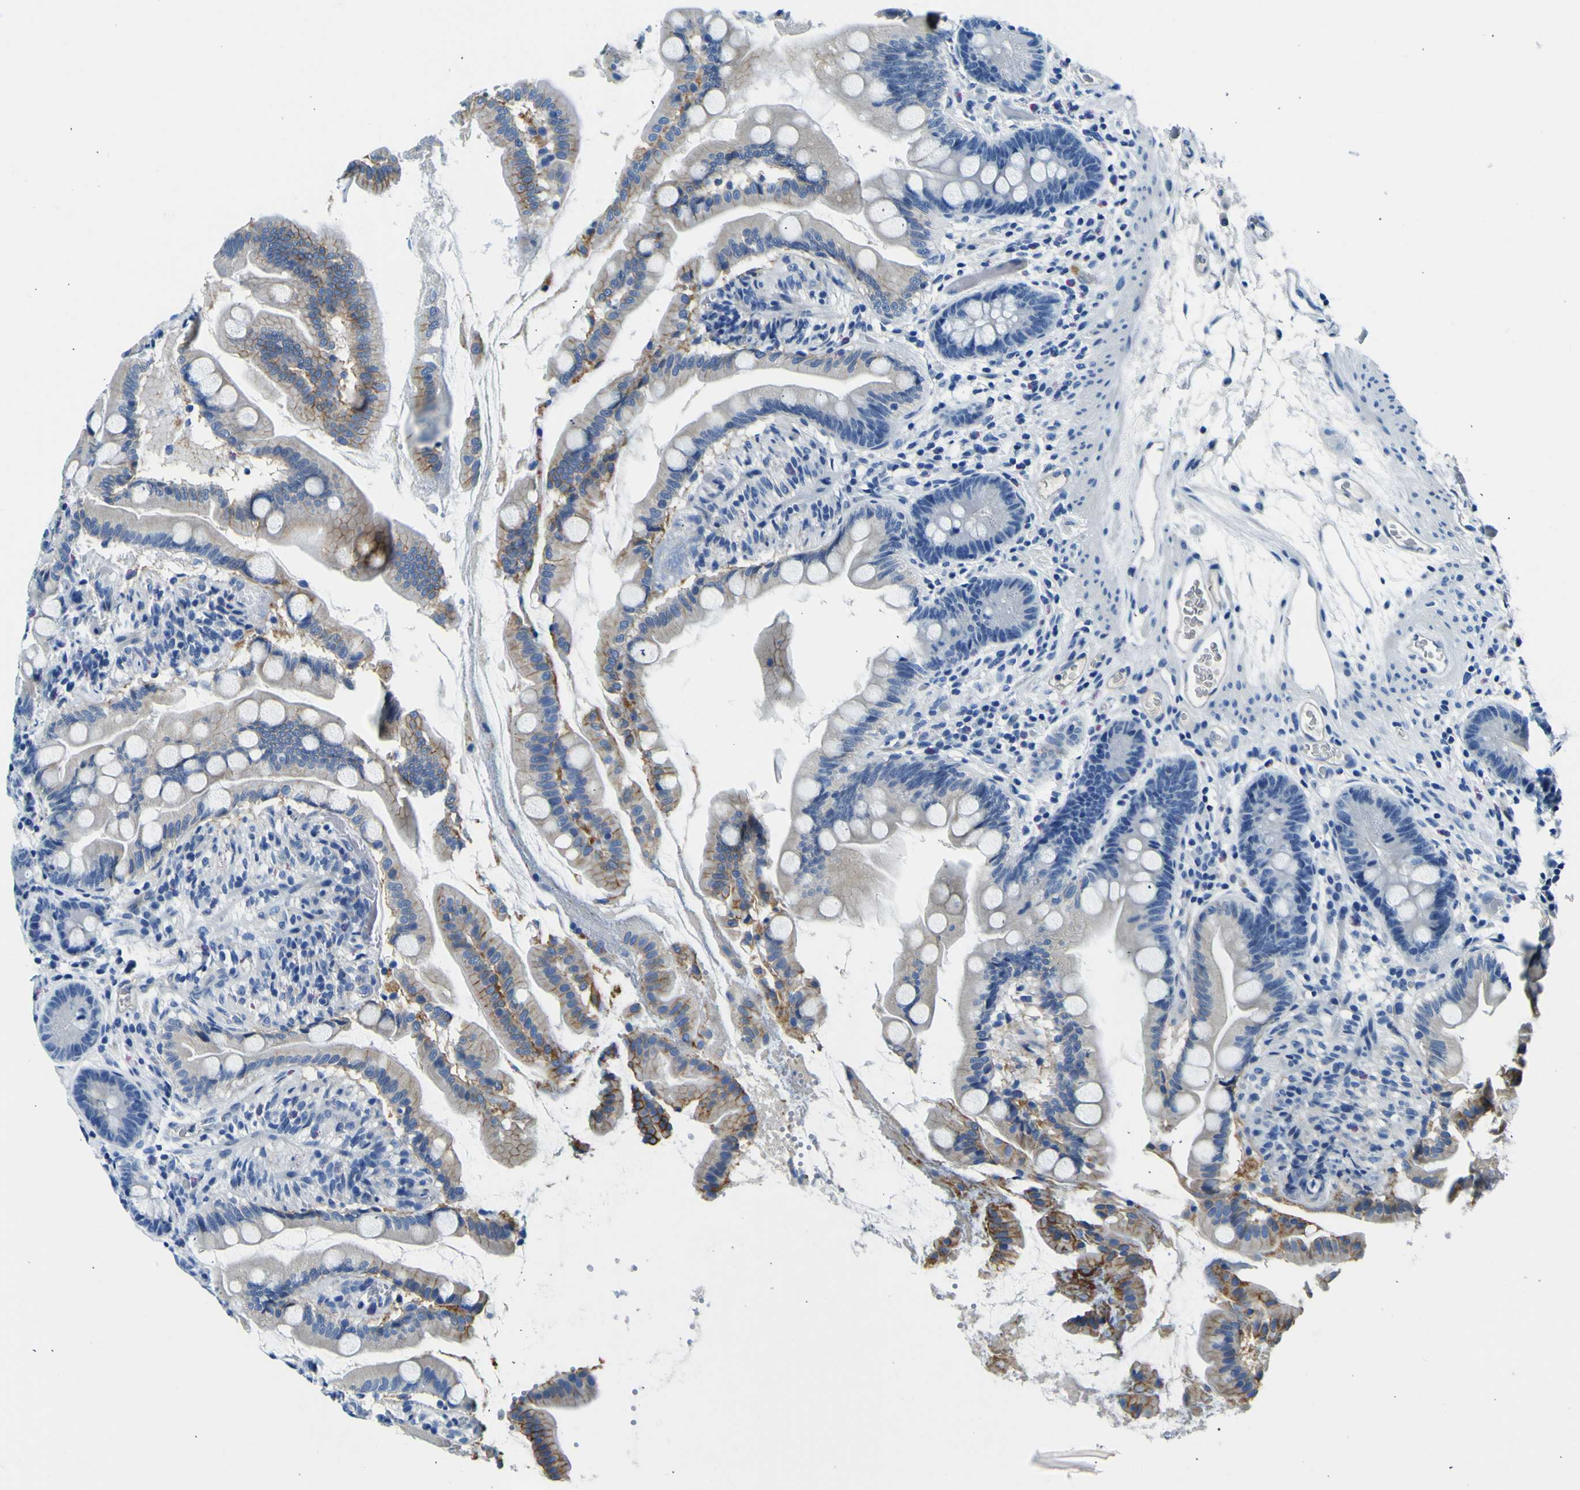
{"staining": {"intensity": "moderate", "quantity": "<25%", "location": "cytoplasmic/membranous"}, "tissue": "small intestine", "cell_type": "Glandular cells", "image_type": "normal", "snomed": [{"axis": "morphology", "description": "Normal tissue, NOS"}, {"axis": "topography", "description": "Small intestine"}], "caption": "Brown immunohistochemical staining in normal human small intestine shows moderate cytoplasmic/membranous expression in about <25% of glandular cells. (brown staining indicates protein expression, while blue staining denotes nuclei).", "gene": "ADGRA2", "patient": {"sex": "female", "age": 56}}